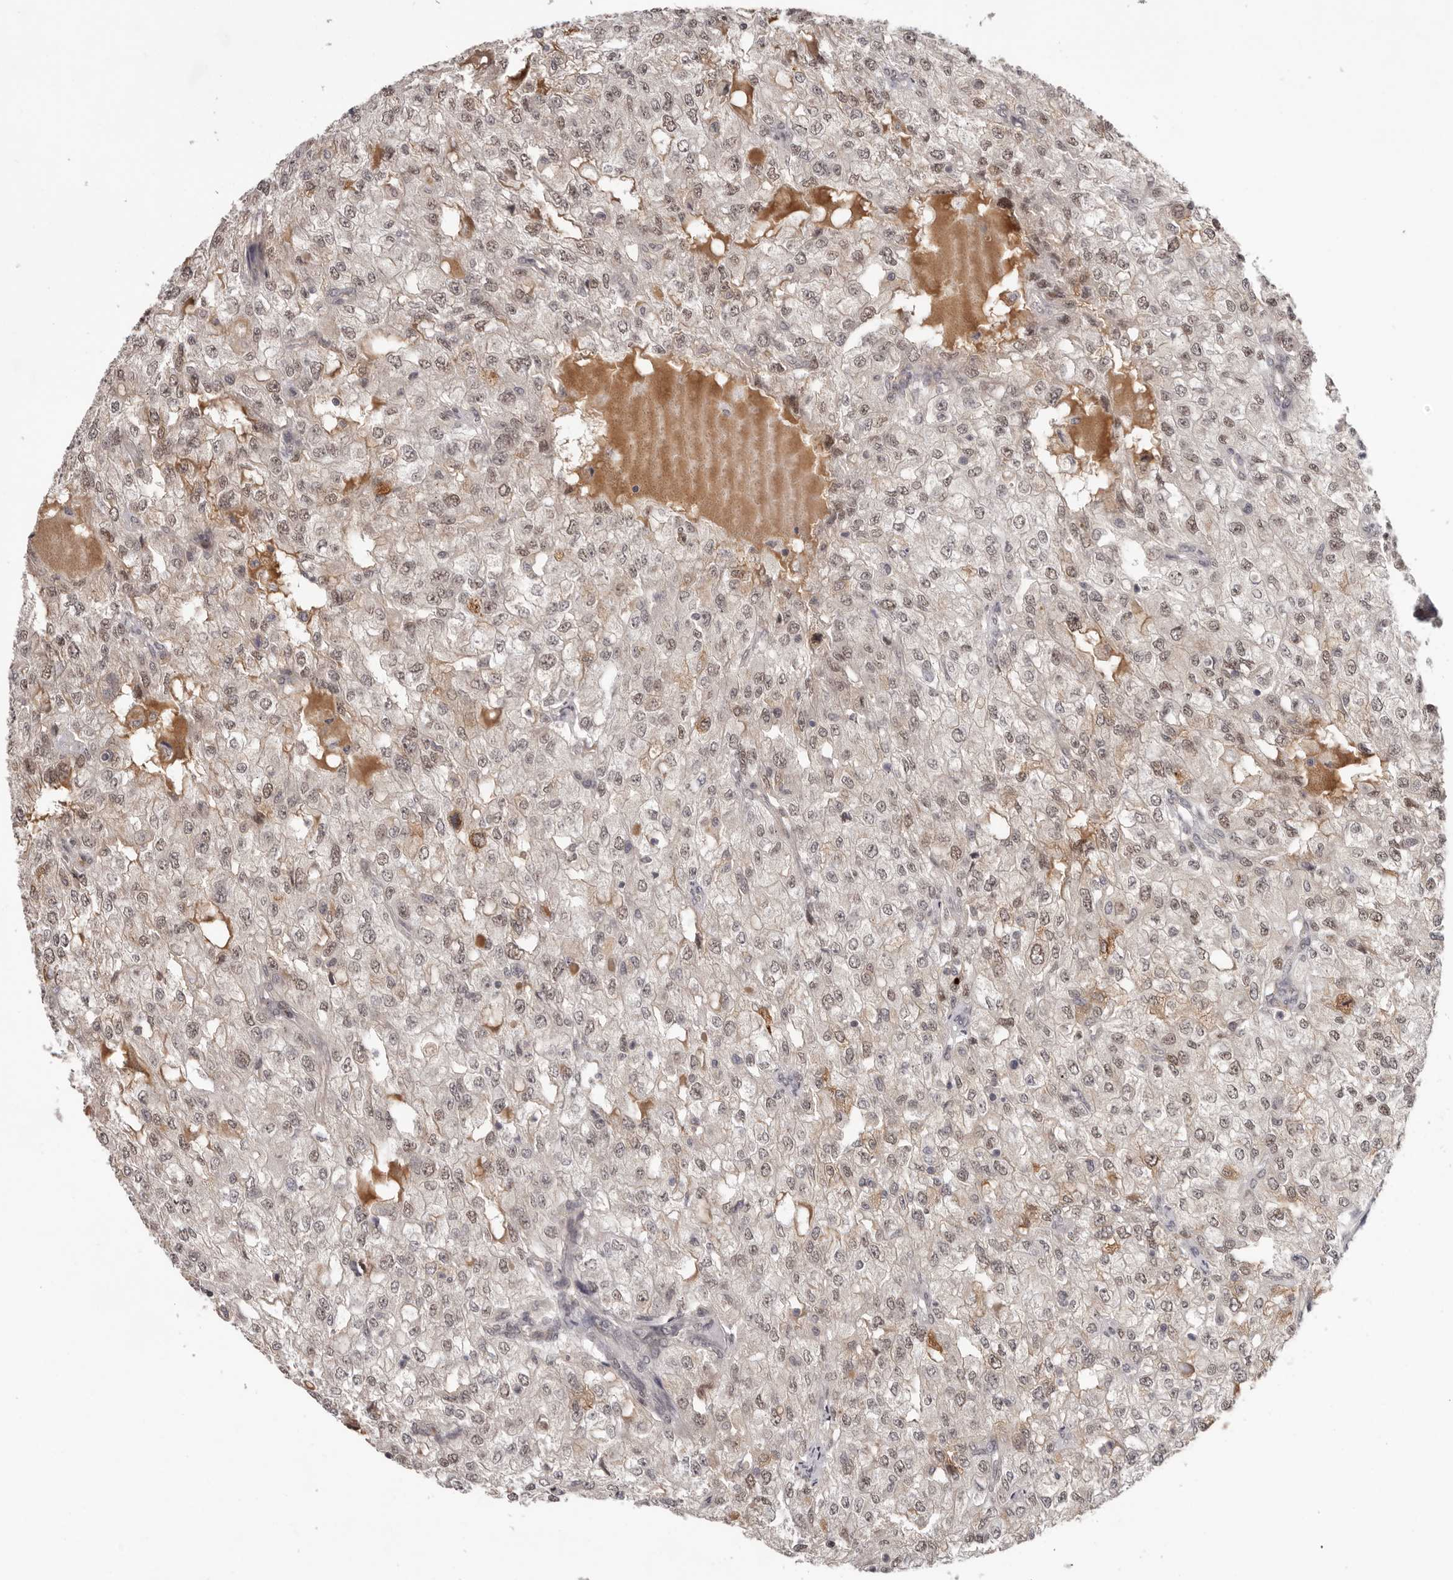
{"staining": {"intensity": "weak", "quantity": "25%-75%", "location": "nuclear"}, "tissue": "renal cancer", "cell_type": "Tumor cells", "image_type": "cancer", "snomed": [{"axis": "morphology", "description": "Adenocarcinoma, NOS"}, {"axis": "topography", "description": "Kidney"}], "caption": "Protein expression analysis of human renal cancer (adenocarcinoma) reveals weak nuclear positivity in about 25%-75% of tumor cells. Nuclei are stained in blue.", "gene": "TBX5", "patient": {"sex": "female", "age": 54}}